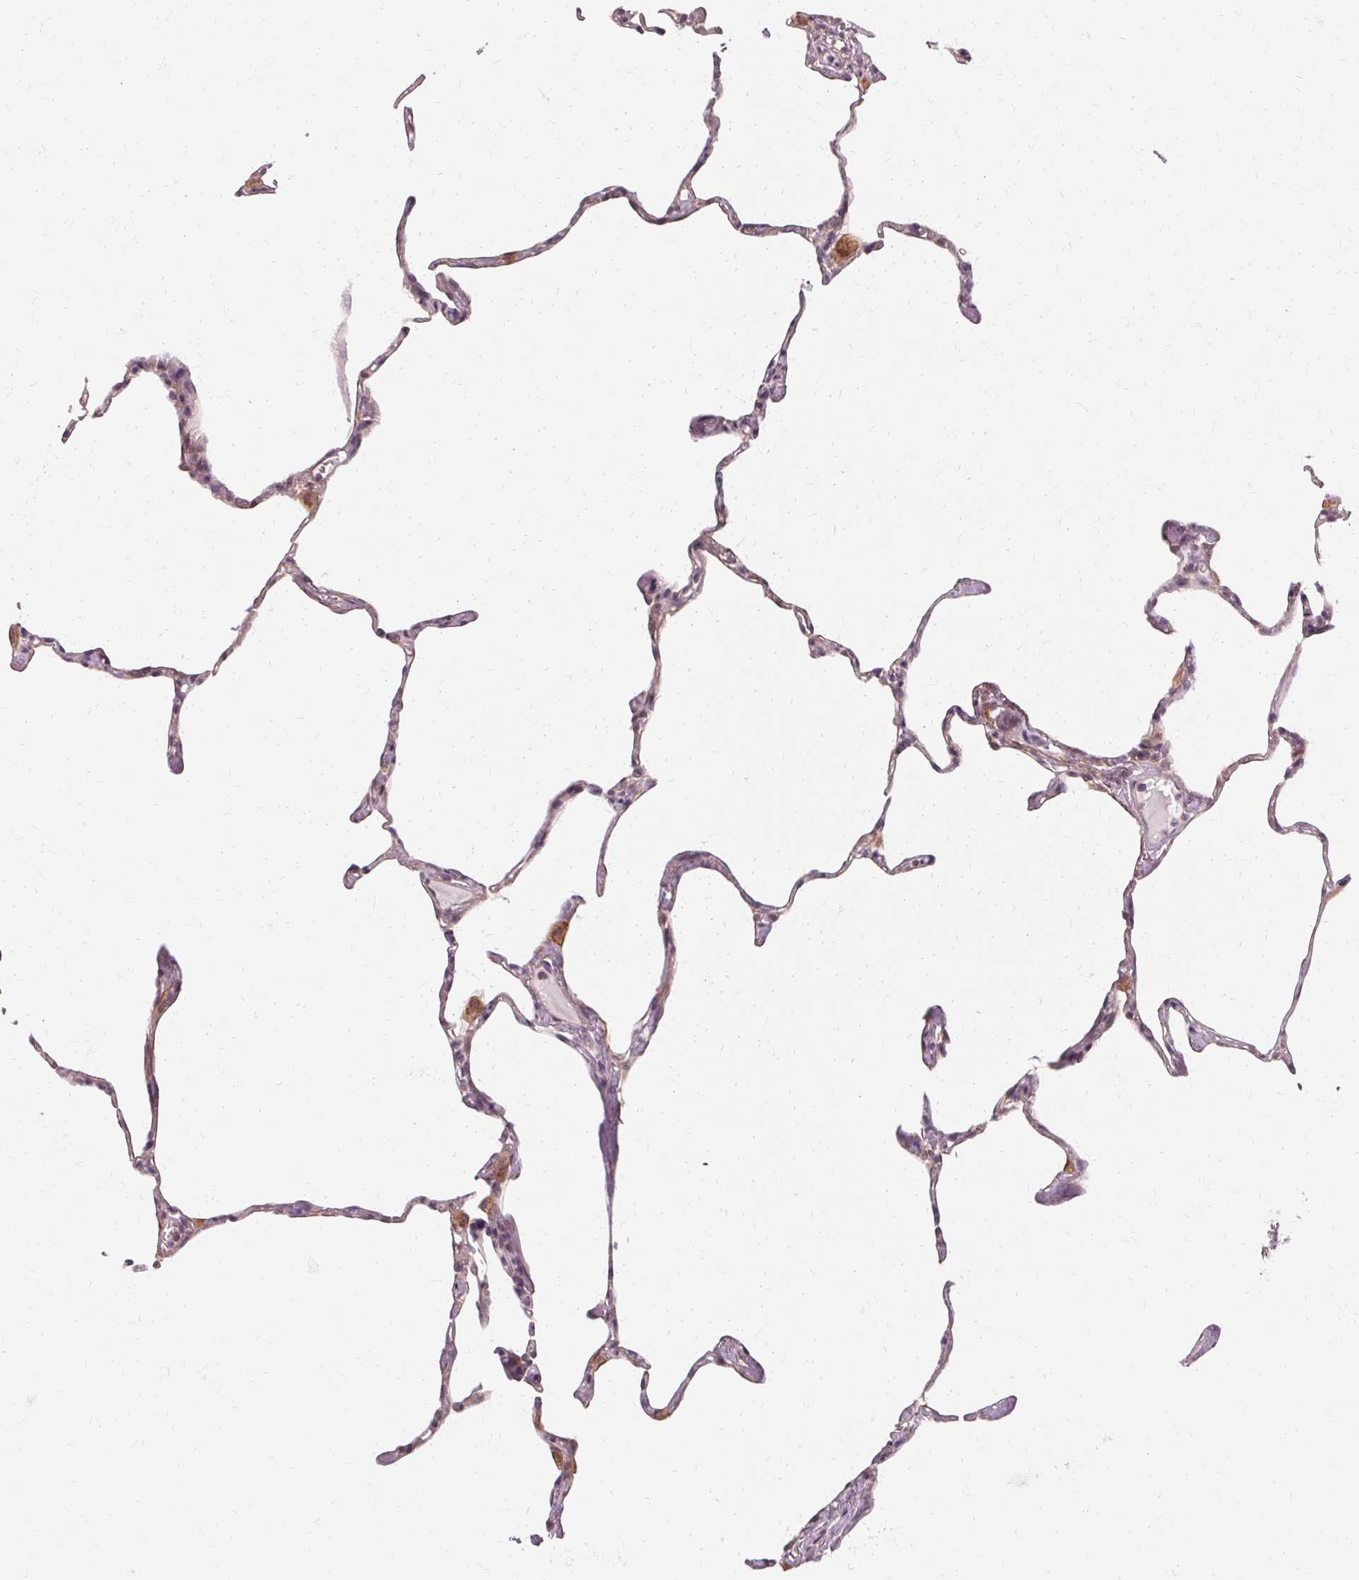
{"staining": {"intensity": "negative", "quantity": "none", "location": "none"}, "tissue": "lung", "cell_type": "Alveolar cells", "image_type": "normal", "snomed": [{"axis": "morphology", "description": "Normal tissue, NOS"}, {"axis": "topography", "description": "Lung"}], "caption": "Alveolar cells are negative for protein expression in benign human lung. (IHC, brightfield microscopy, high magnification).", "gene": "USP8", "patient": {"sex": "male", "age": 65}}